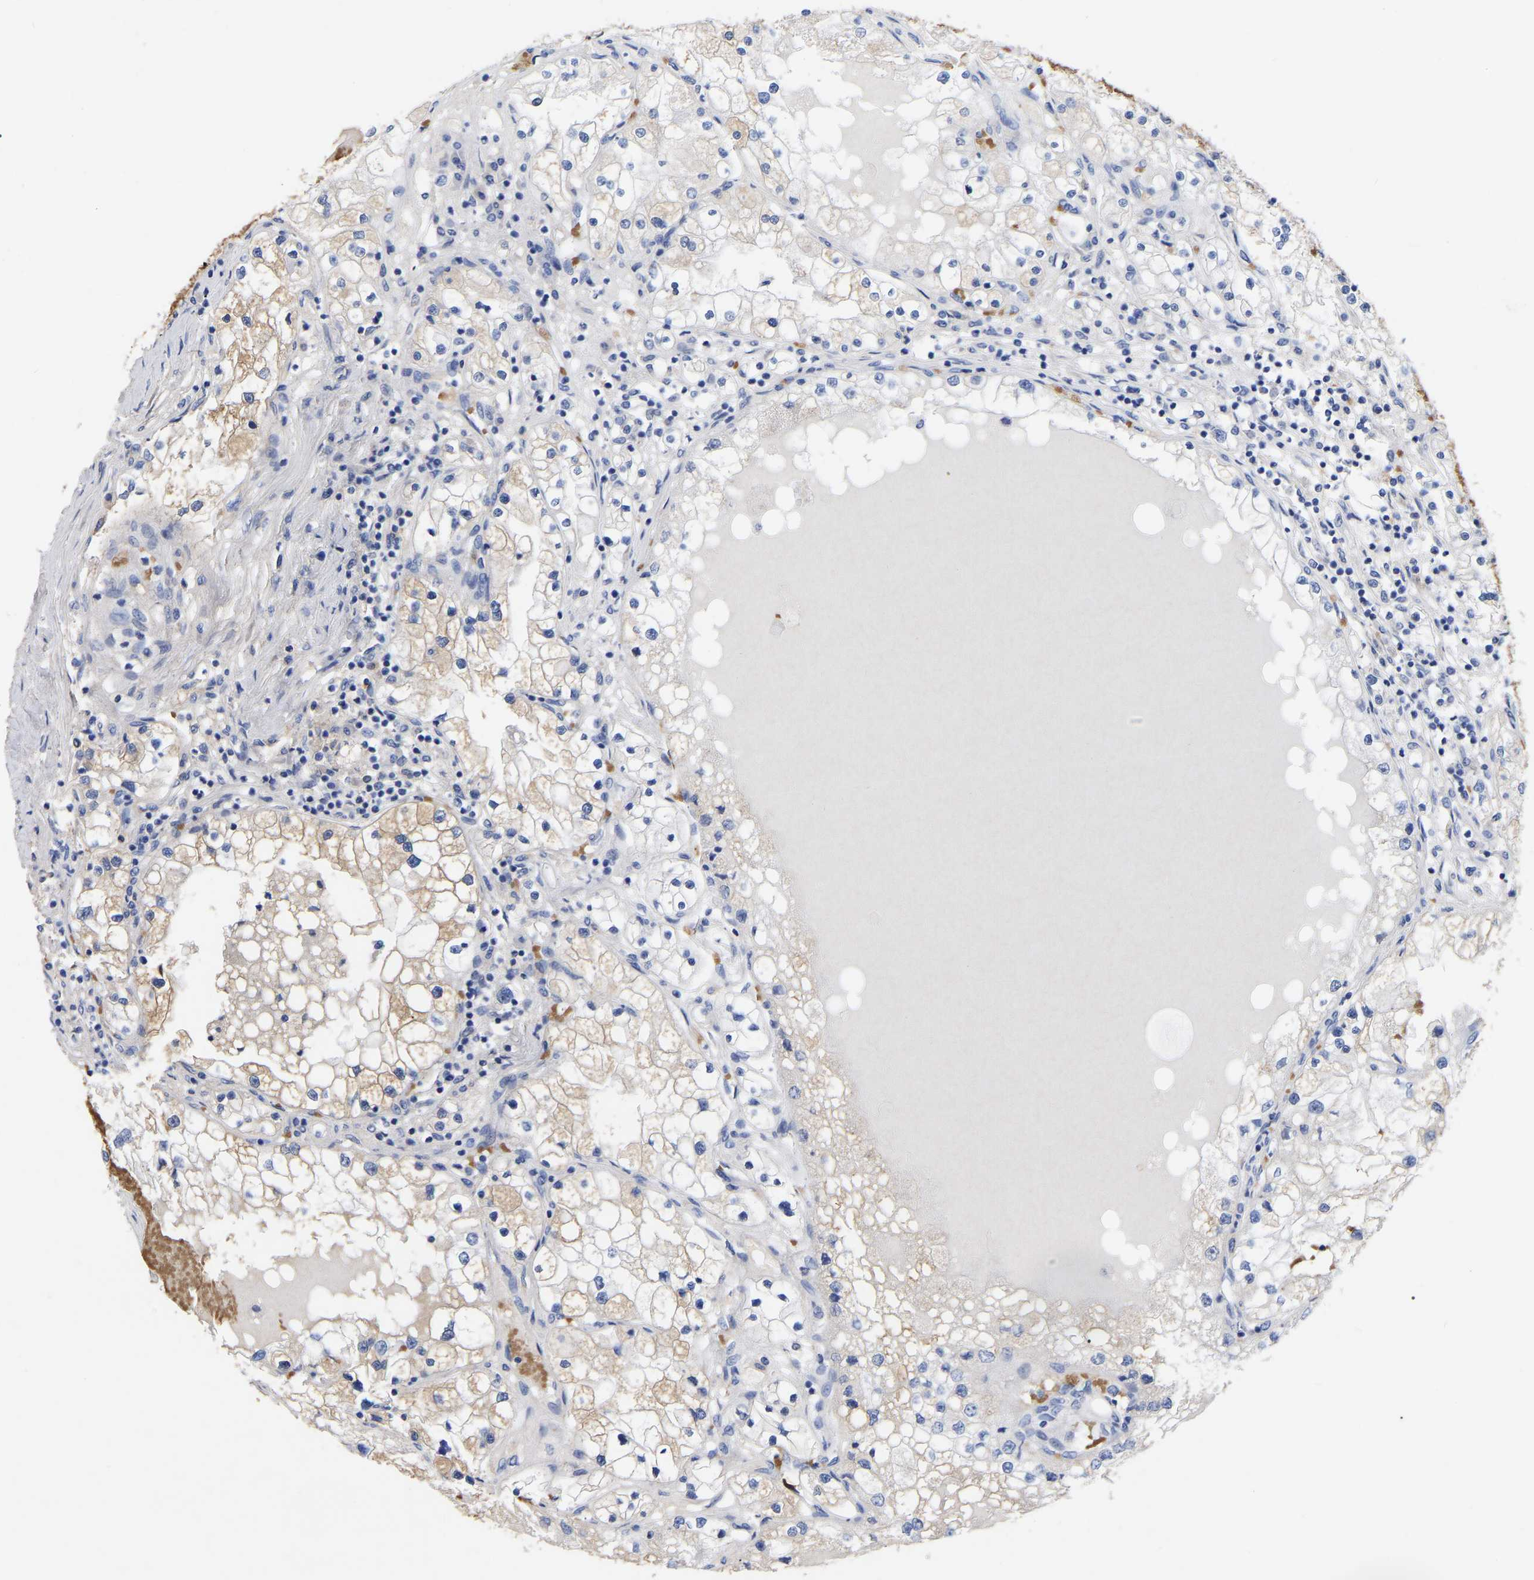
{"staining": {"intensity": "weak", "quantity": "25%-75%", "location": "cytoplasmic/membranous"}, "tissue": "renal cancer", "cell_type": "Tumor cells", "image_type": "cancer", "snomed": [{"axis": "morphology", "description": "Adenocarcinoma, NOS"}, {"axis": "topography", "description": "Kidney"}], "caption": "Immunohistochemistry (IHC) image of renal cancer stained for a protein (brown), which exhibits low levels of weak cytoplasmic/membranous staining in about 25%-75% of tumor cells.", "gene": "GDF3", "patient": {"sex": "male", "age": 68}}